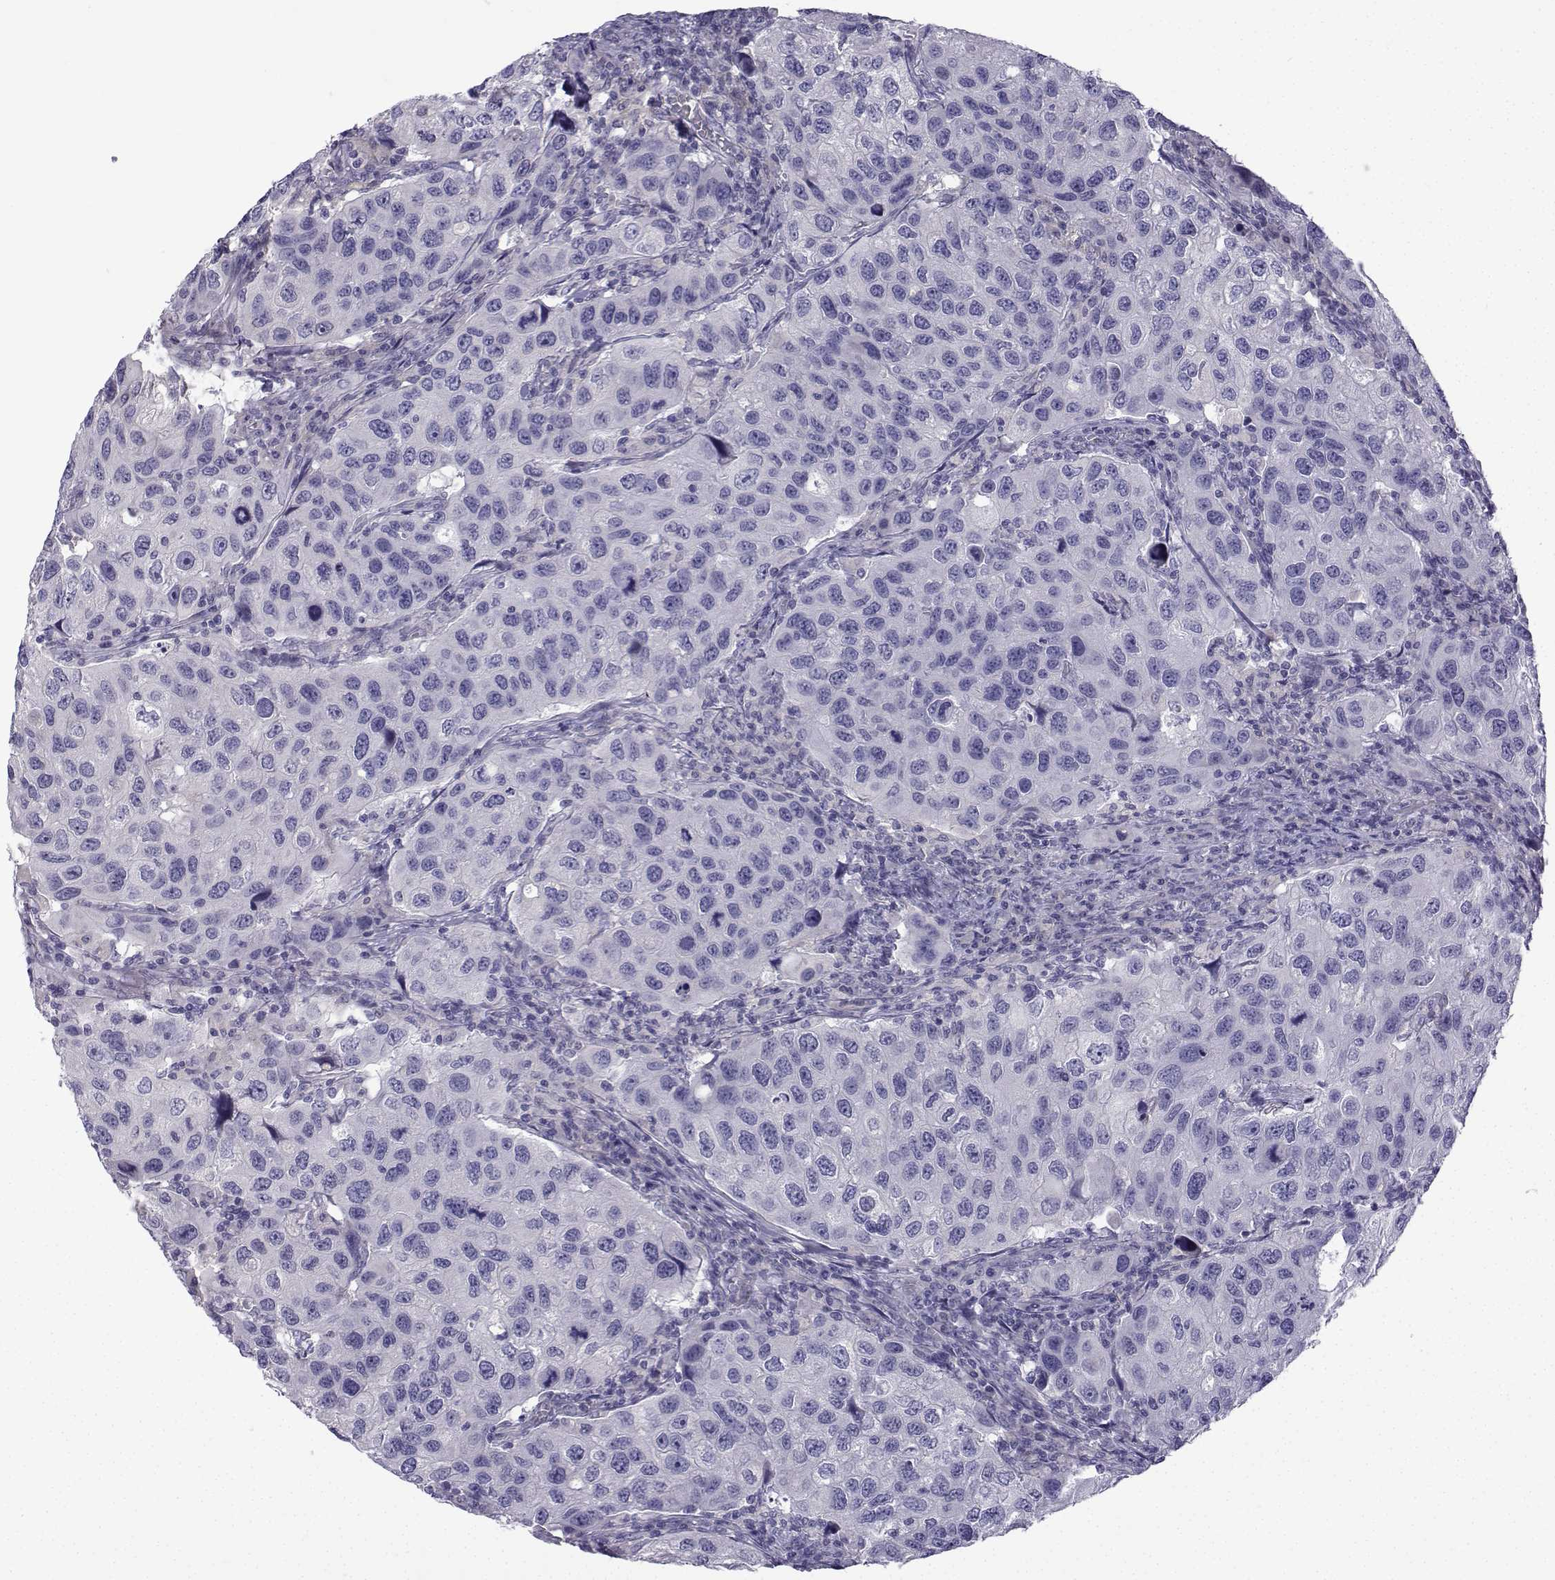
{"staining": {"intensity": "negative", "quantity": "none", "location": "none"}, "tissue": "urothelial cancer", "cell_type": "Tumor cells", "image_type": "cancer", "snomed": [{"axis": "morphology", "description": "Urothelial carcinoma, High grade"}, {"axis": "topography", "description": "Urinary bladder"}], "caption": "This is a micrograph of IHC staining of high-grade urothelial carcinoma, which shows no staining in tumor cells. (Stains: DAB IHC with hematoxylin counter stain, Microscopy: brightfield microscopy at high magnification).", "gene": "SPACA7", "patient": {"sex": "male", "age": 79}}